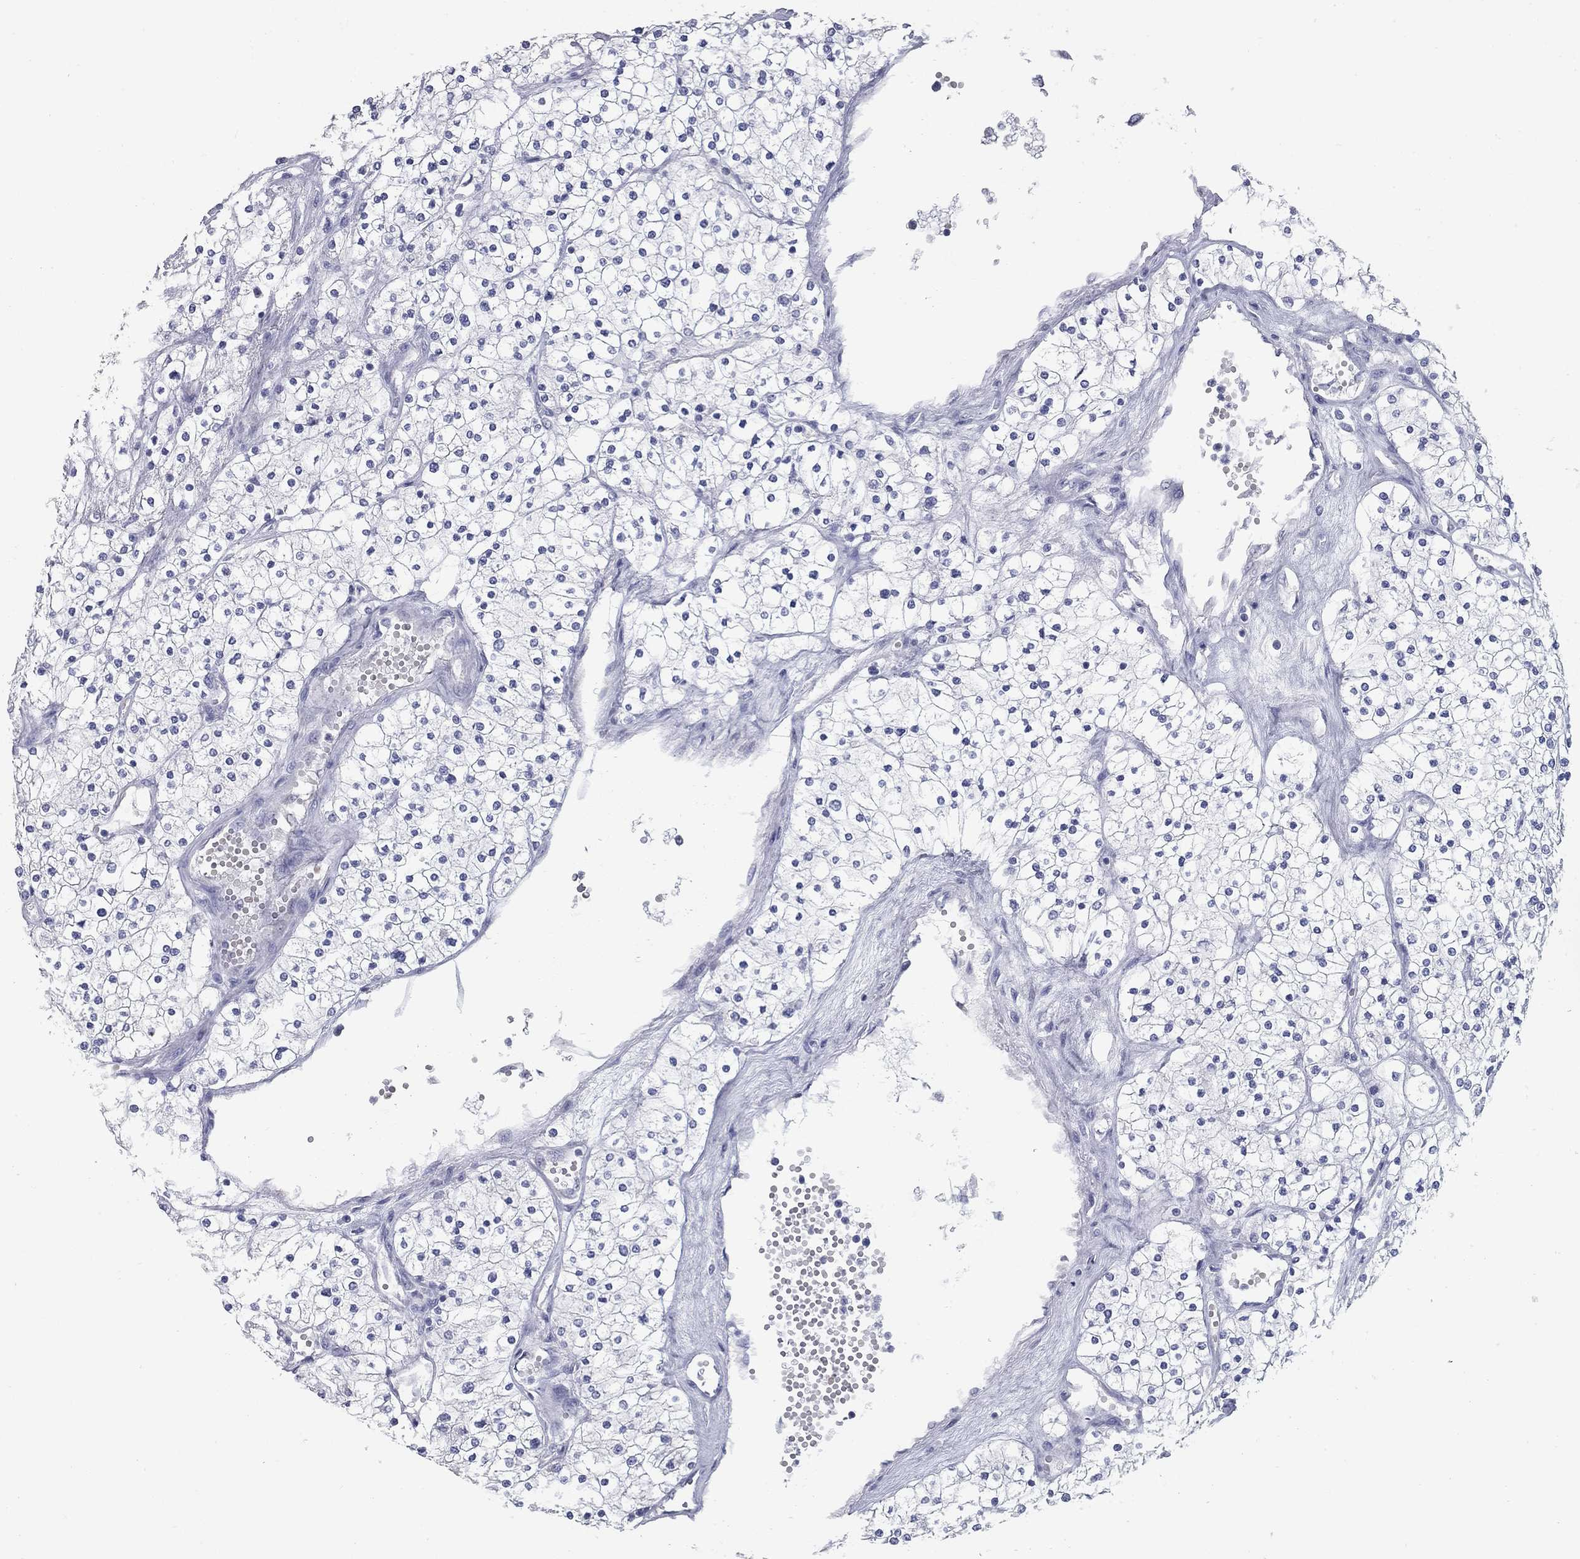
{"staining": {"intensity": "negative", "quantity": "none", "location": "none"}, "tissue": "renal cancer", "cell_type": "Tumor cells", "image_type": "cancer", "snomed": [{"axis": "morphology", "description": "Adenocarcinoma, NOS"}, {"axis": "topography", "description": "Kidney"}], "caption": "Immunohistochemical staining of renal cancer (adenocarcinoma) reveals no significant positivity in tumor cells.", "gene": "TAC1", "patient": {"sex": "male", "age": 80}}